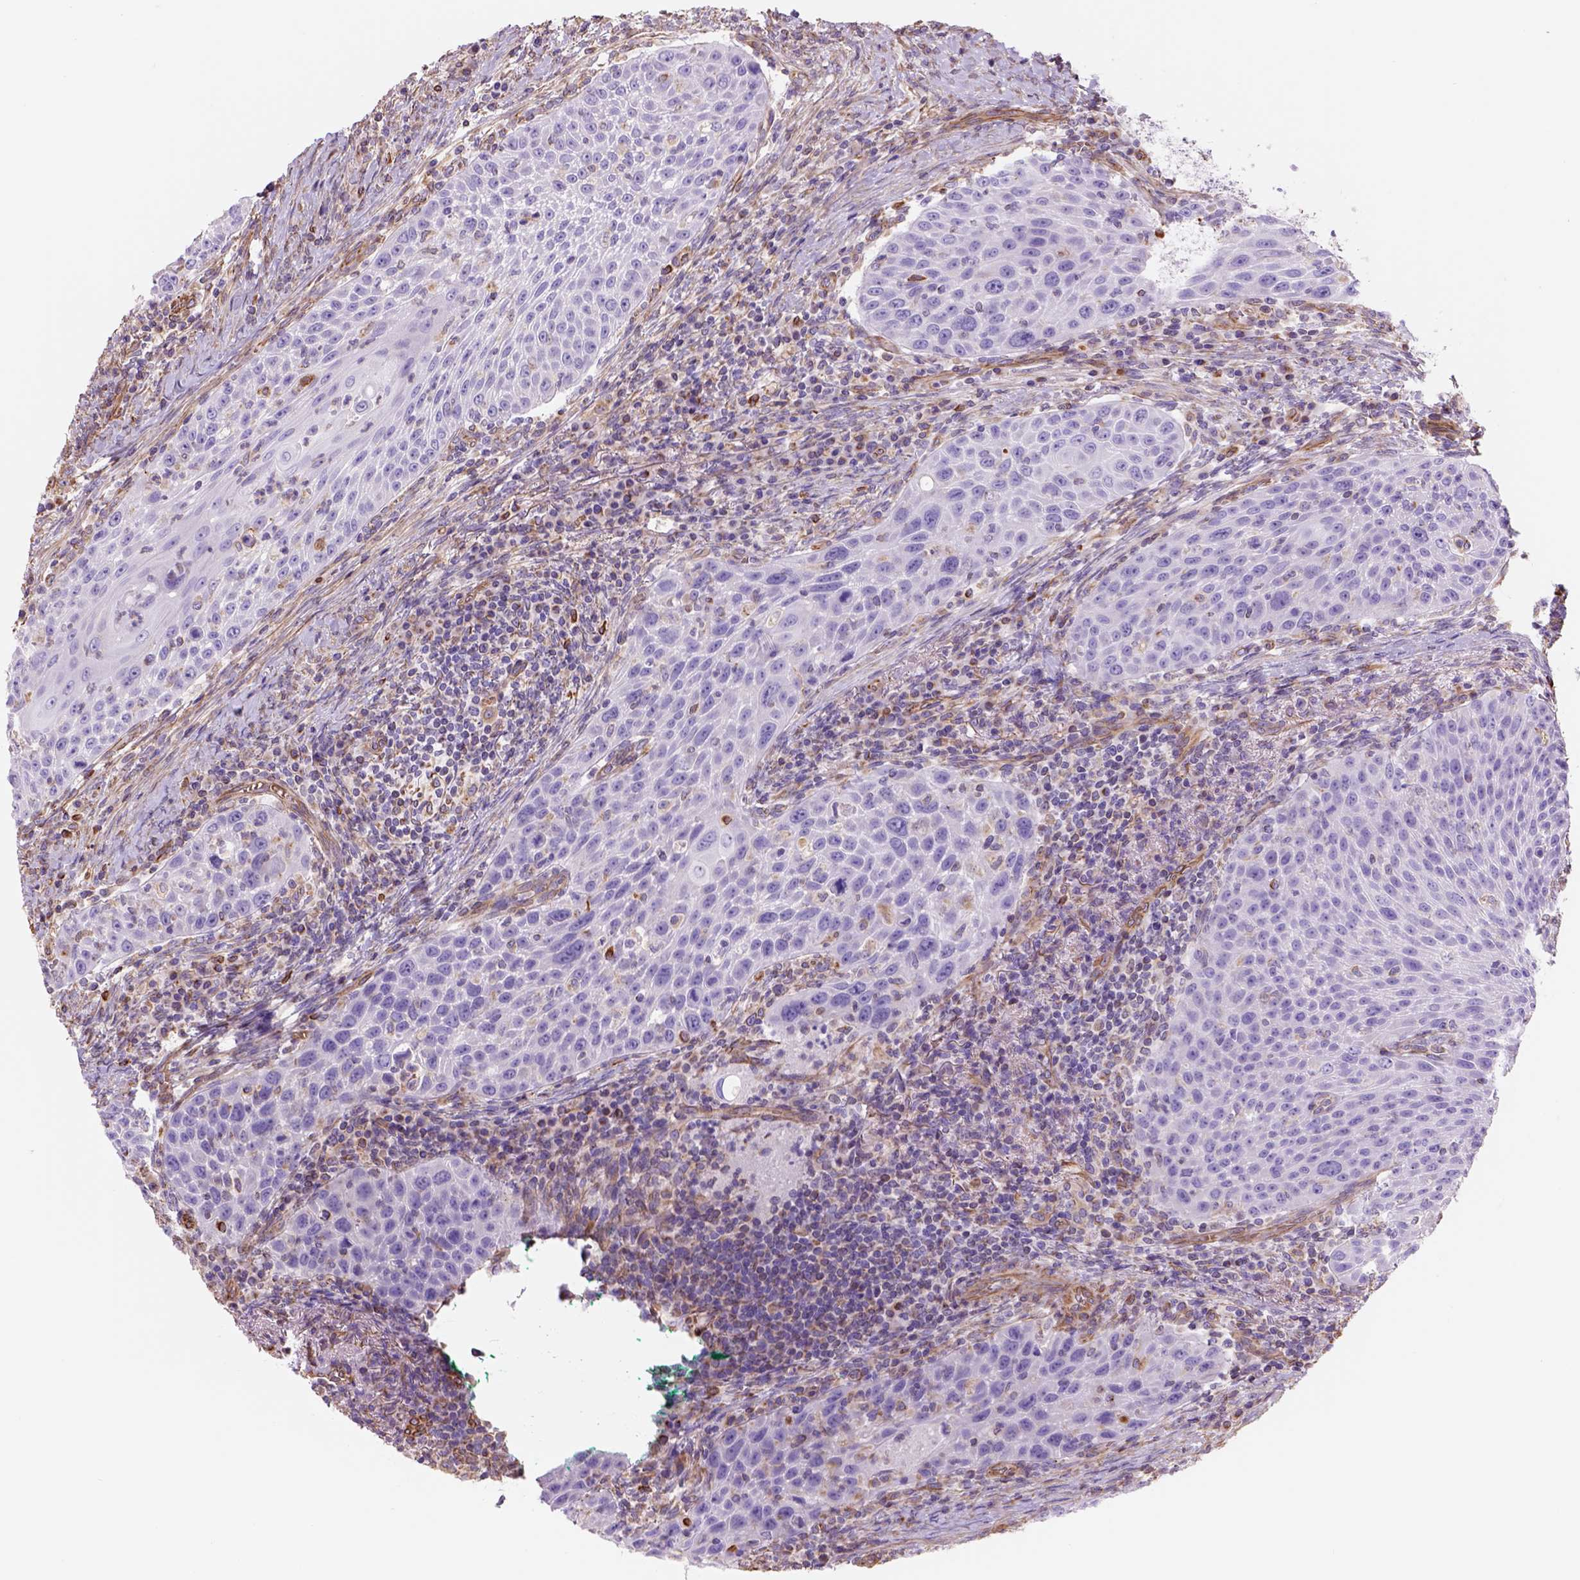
{"staining": {"intensity": "negative", "quantity": "none", "location": "none"}, "tissue": "head and neck cancer", "cell_type": "Tumor cells", "image_type": "cancer", "snomed": [{"axis": "morphology", "description": "Squamous cell carcinoma, NOS"}, {"axis": "topography", "description": "Head-Neck"}], "caption": "This is an IHC photomicrograph of human head and neck squamous cell carcinoma. There is no staining in tumor cells.", "gene": "ZZZ3", "patient": {"sex": "male", "age": 69}}